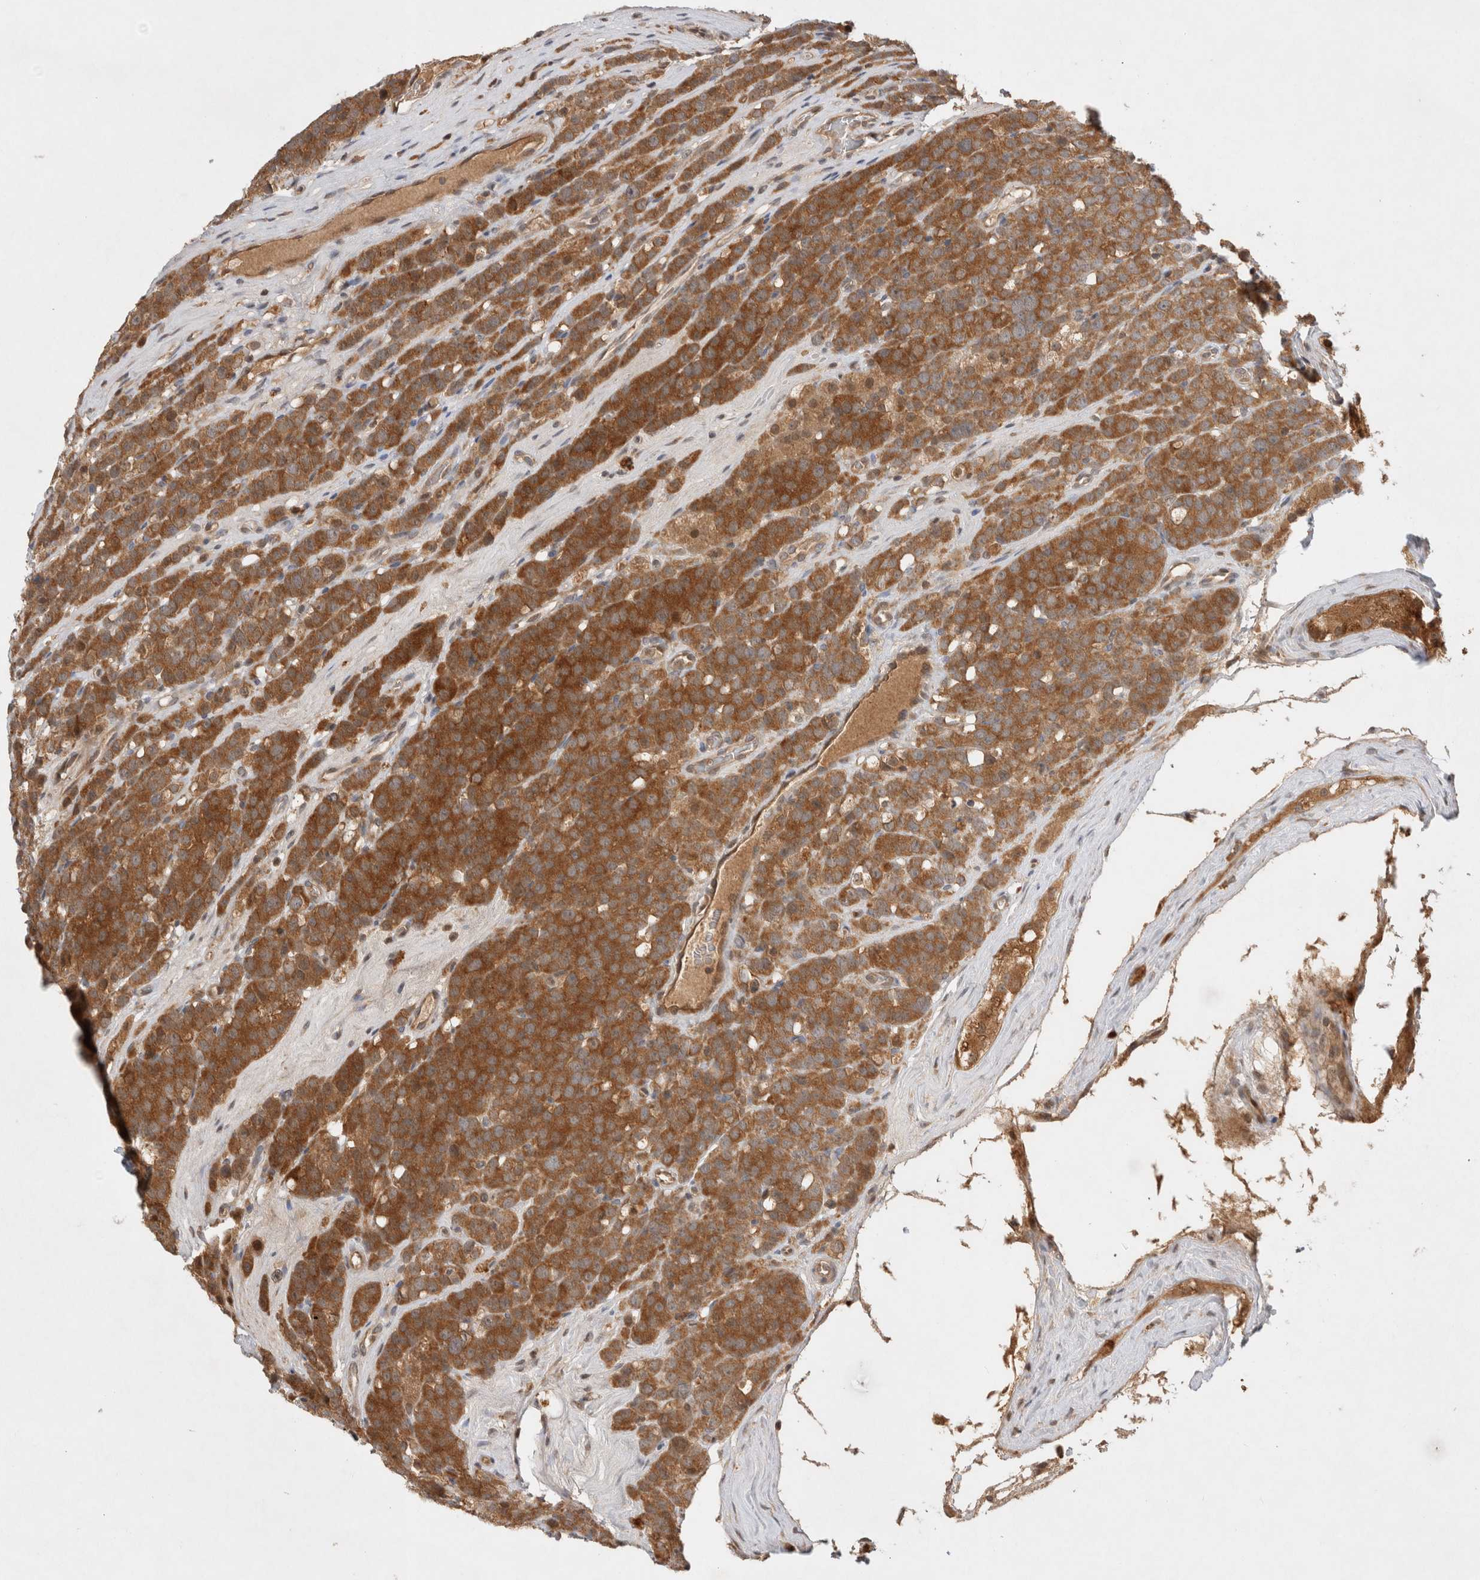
{"staining": {"intensity": "strong", "quantity": ">75%", "location": "cytoplasmic/membranous"}, "tissue": "testis cancer", "cell_type": "Tumor cells", "image_type": "cancer", "snomed": [{"axis": "morphology", "description": "Seminoma, NOS"}, {"axis": "topography", "description": "Testis"}], "caption": "Immunohistochemical staining of human testis cancer reveals high levels of strong cytoplasmic/membranous protein positivity in about >75% of tumor cells. (DAB IHC with brightfield microscopy, high magnification).", "gene": "HTT", "patient": {"sex": "male", "age": 71}}